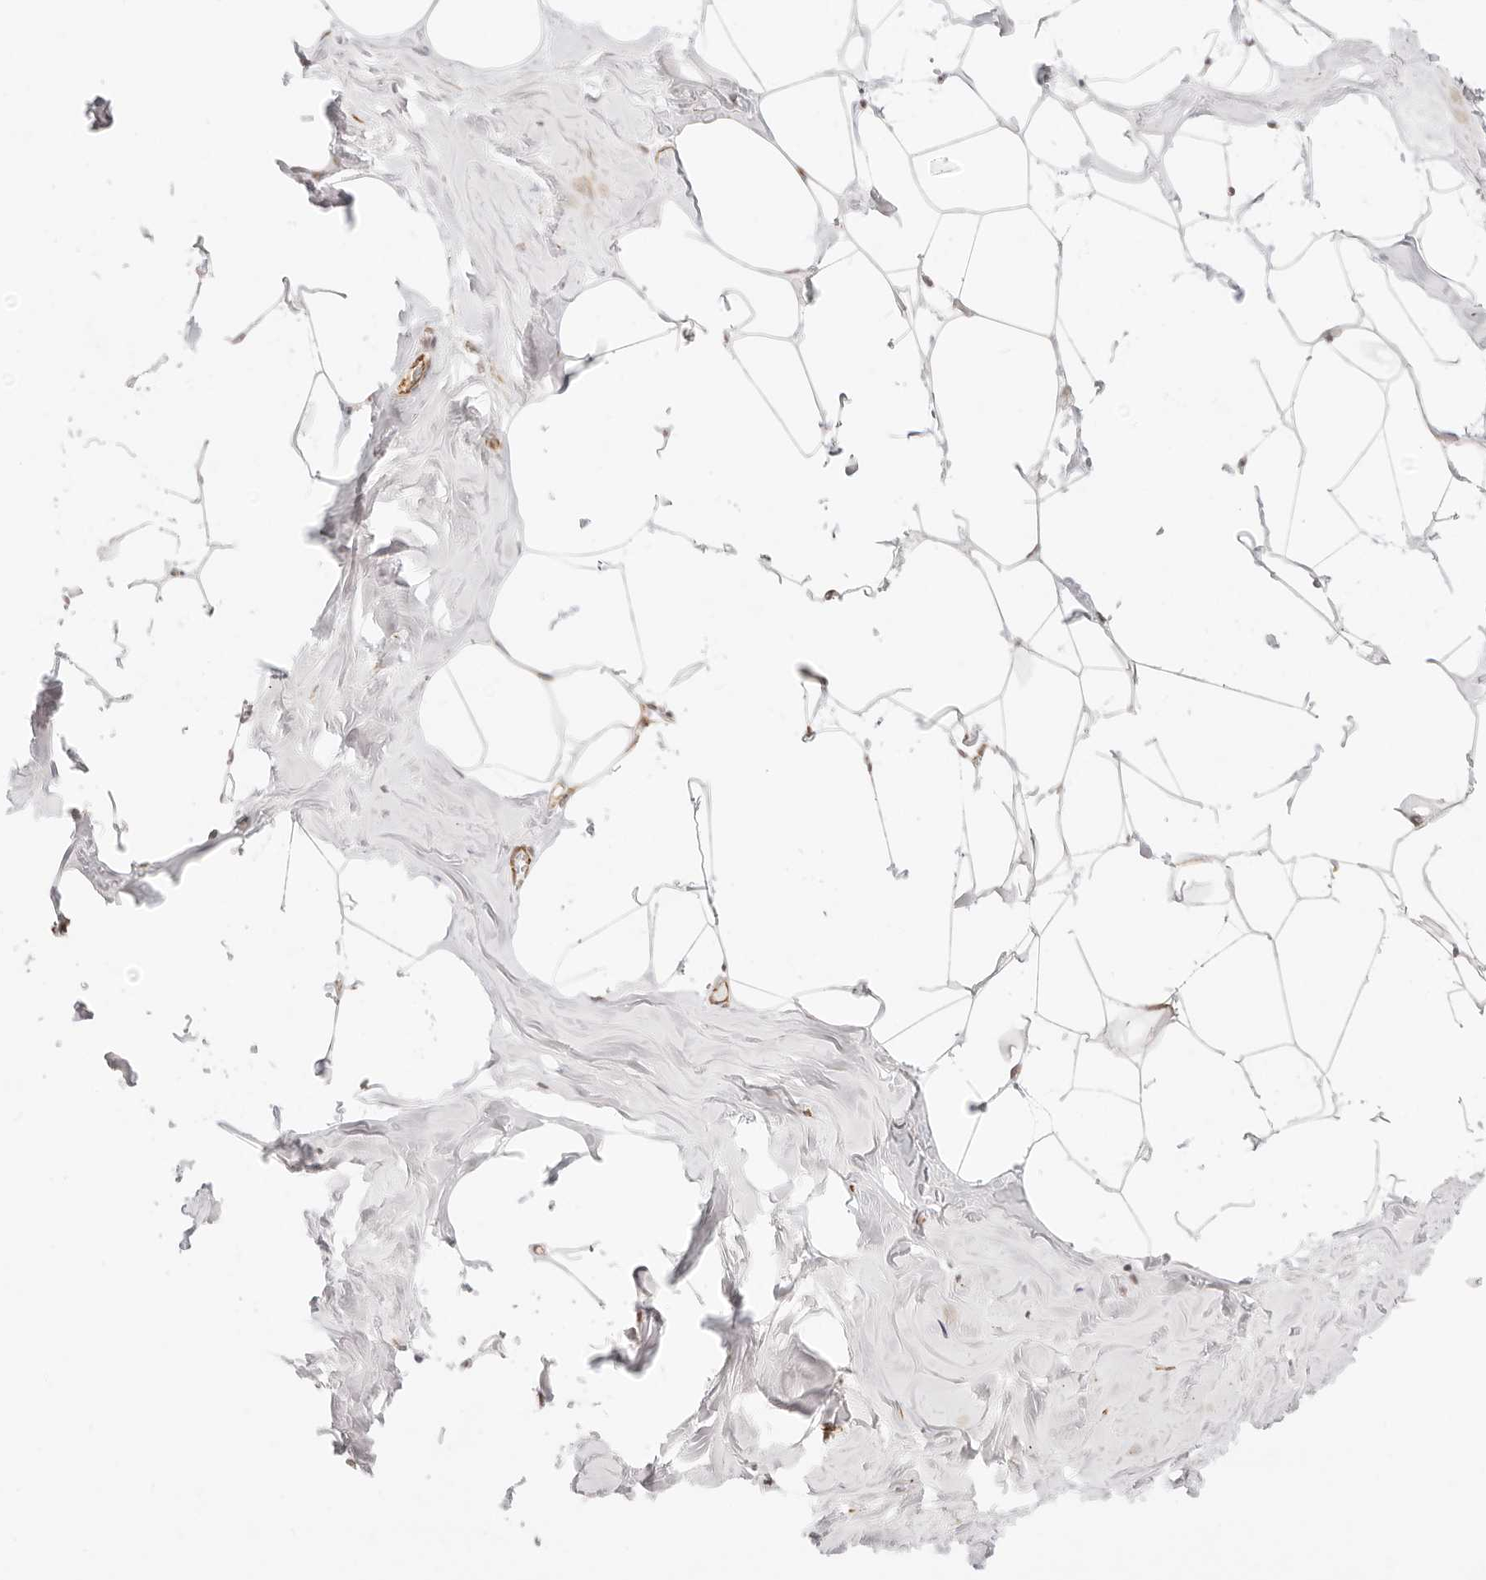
{"staining": {"intensity": "weak", "quantity": ">75%", "location": "nuclear"}, "tissue": "adipose tissue", "cell_type": "Adipocytes", "image_type": "normal", "snomed": [{"axis": "morphology", "description": "Normal tissue, NOS"}, {"axis": "morphology", "description": "Fibrosis, NOS"}, {"axis": "topography", "description": "Breast"}, {"axis": "topography", "description": "Adipose tissue"}], "caption": "Immunohistochemistry micrograph of unremarkable adipose tissue: adipose tissue stained using immunohistochemistry (IHC) displays low levels of weak protein expression localized specifically in the nuclear of adipocytes, appearing as a nuclear brown color.", "gene": "ZC3H11A", "patient": {"sex": "female", "age": 39}}